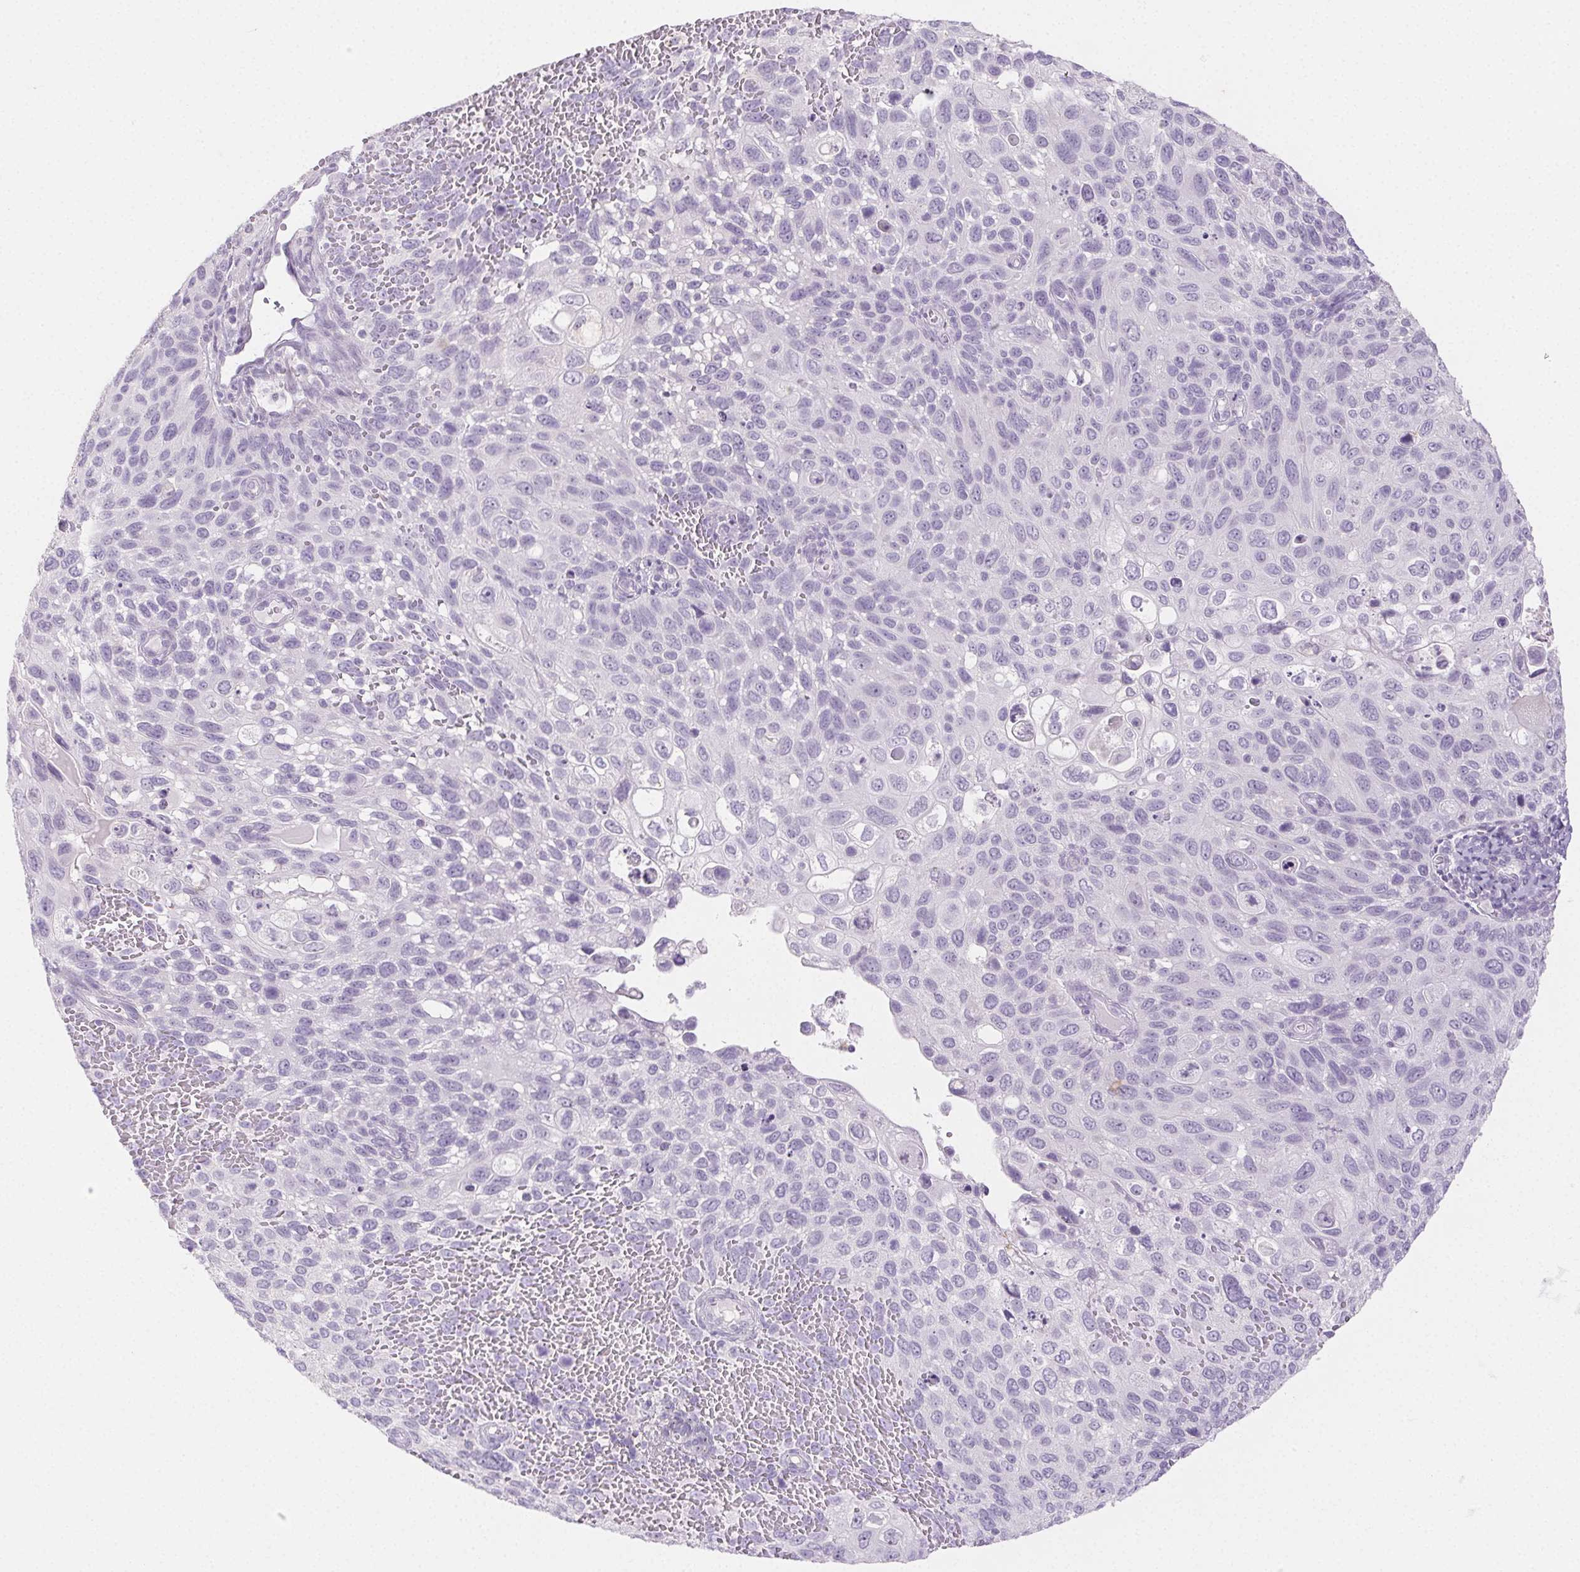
{"staining": {"intensity": "negative", "quantity": "none", "location": "none"}, "tissue": "cervical cancer", "cell_type": "Tumor cells", "image_type": "cancer", "snomed": [{"axis": "morphology", "description": "Squamous cell carcinoma, NOS"}, {"axis": "topography", "description": "Cervix"}], "caption": "Immunohistochemical staining of human cervical squamous cell carcinoma demonstrates no significant expression in tumor cells.", "gene": "PI3", "patient": {"sex": "female", "age": 70}}